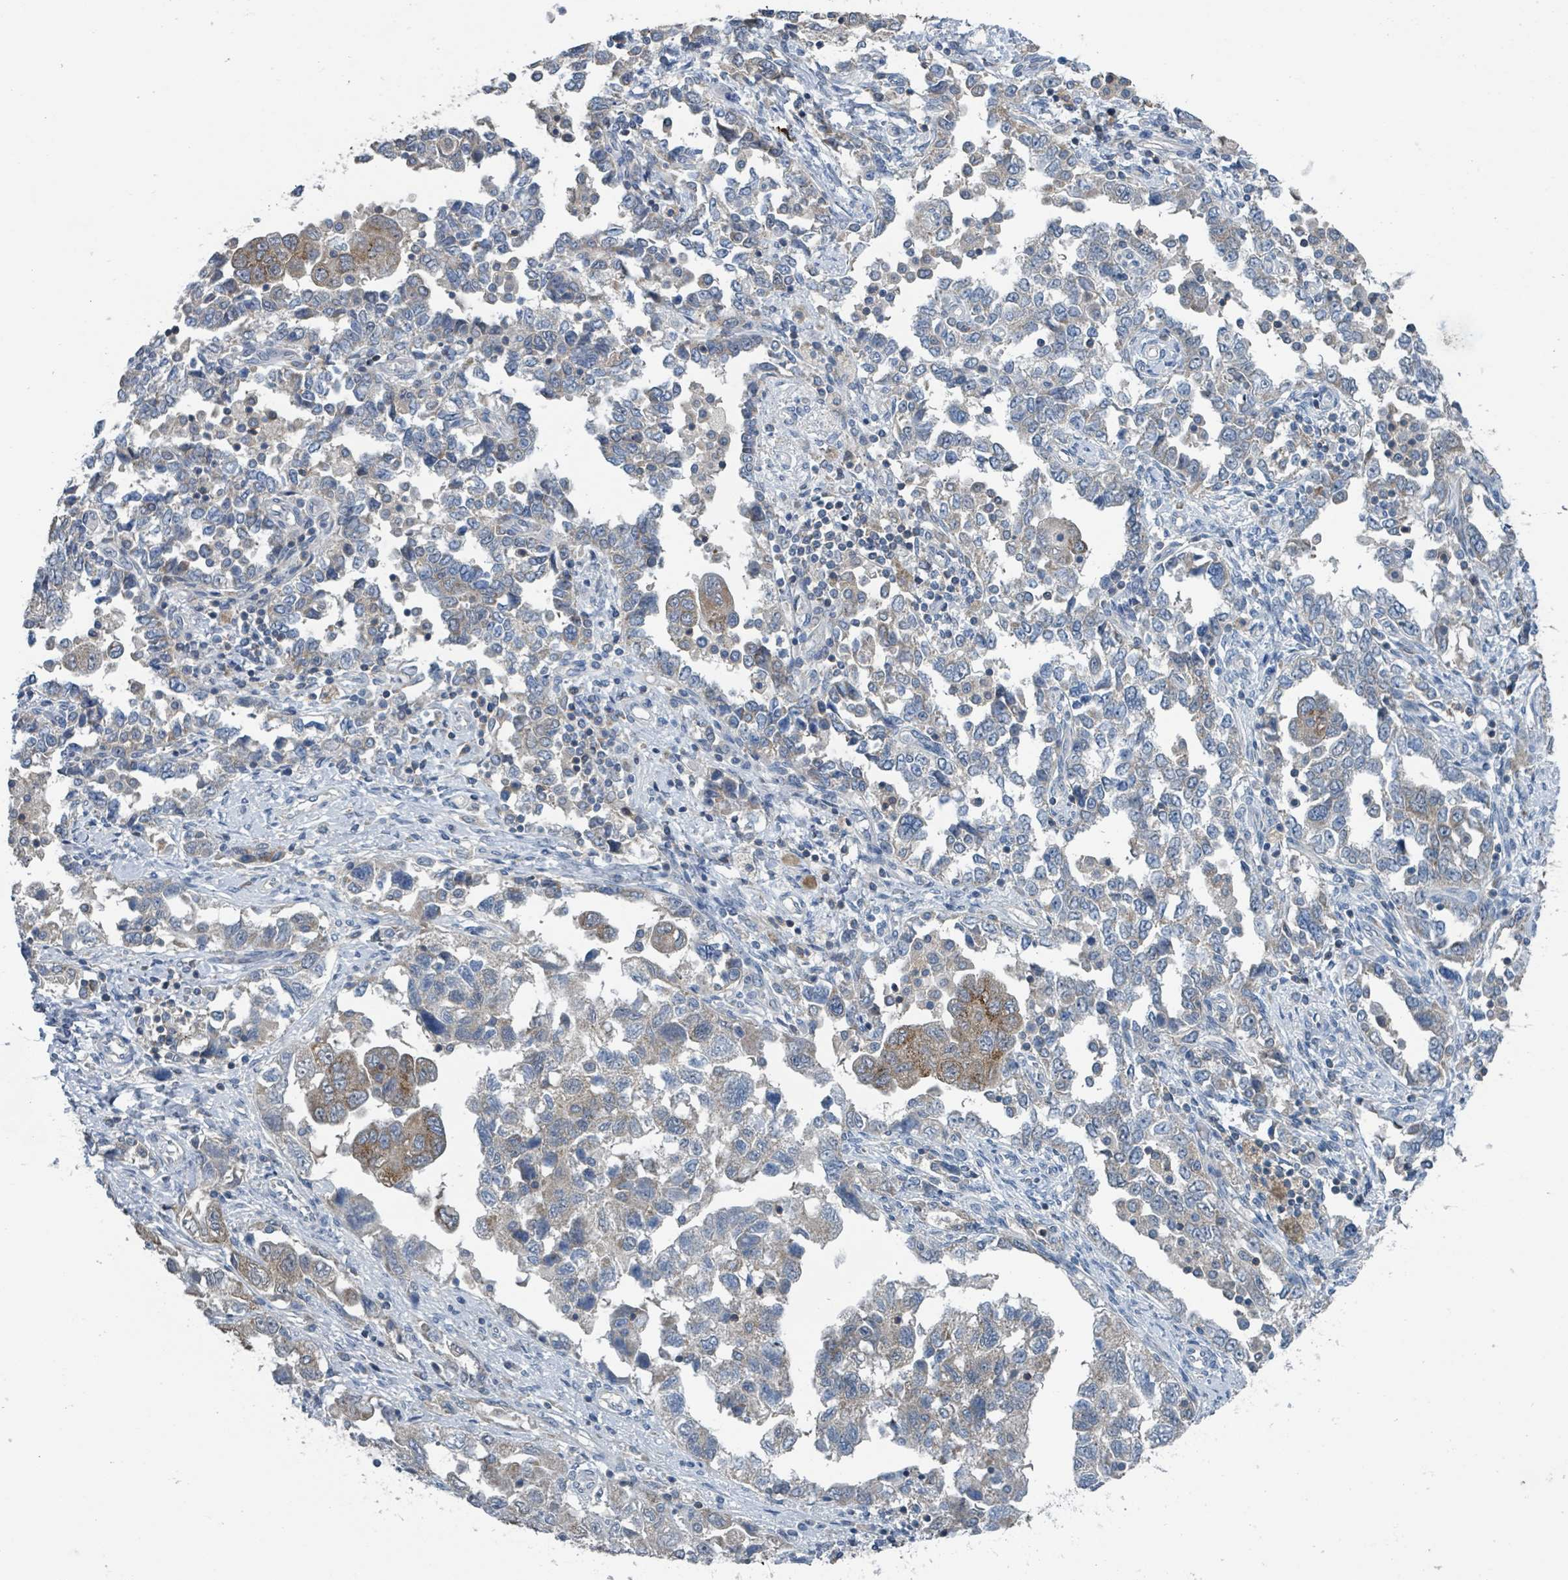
{"staining": {"intensity": "strong", "quantity": "<25%", "location": "cytoplasmic/membranous"}, "tissue": "ovarian cancer", "cell_type": "Tumor cells", "image_type": "cancer", "snomed": [{"axis": "morphology", "description": "Carcinoma, NOS"}, {"axis": "morphology", "description": "Cystadenocarcinoma, serous, NOS"}, {"axis": "topography", "description": "Ovary"}], "caption": "IHC histopathology image of neoplastic tissue: ovarian cancer (serous cystadenocarcinoma) stained using immunohistochemistry (IHC) shows medium levels of strong protein expression localized specifically in the cytoplasmic/membranous of tumor cells, appearing as a cytoplasmic/membranous brown color.", "gene": "ACBD4", "patient": {"sex": "female", "age": 69}}